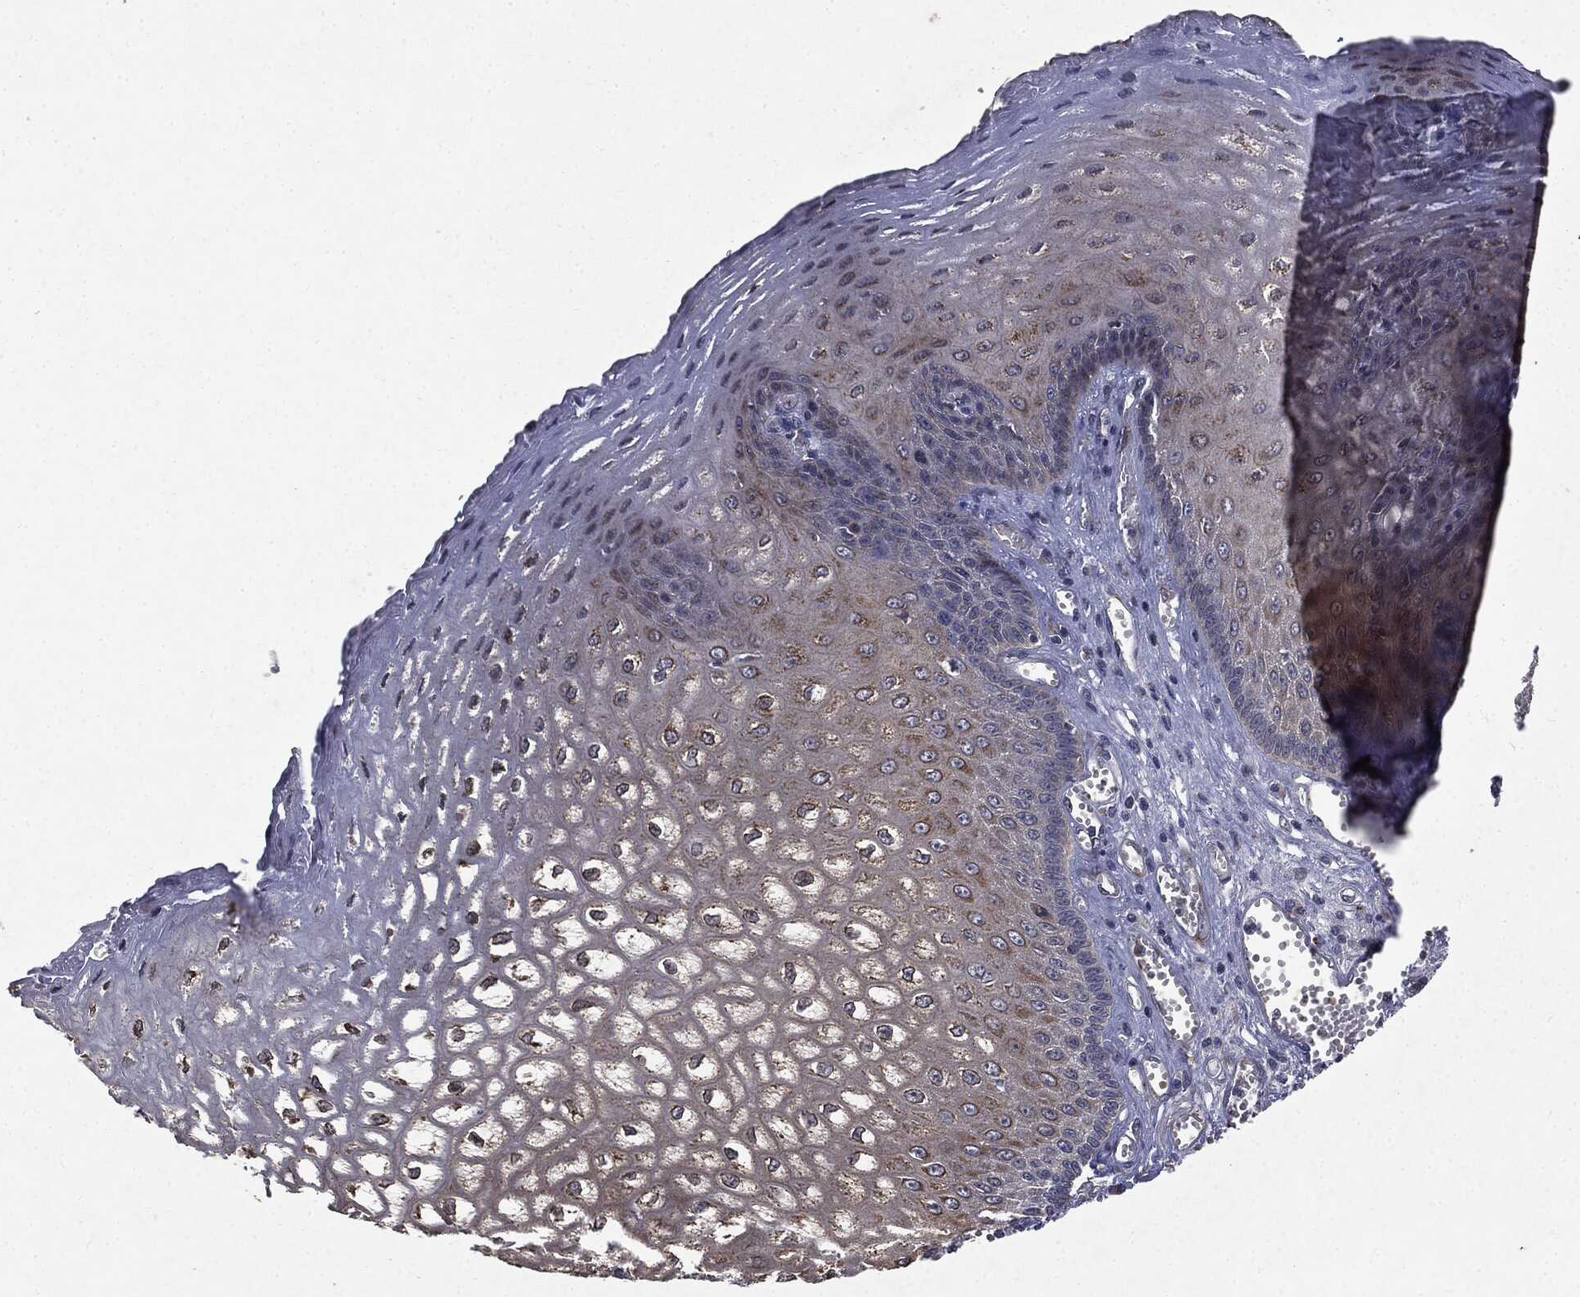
{"staining": {"intensity": "strong", "quantity": "25%-75%", "location": "cytoplasmic/membranous"}, "tissue": "esophagus", "cell_type": "Squamous epithelial cells", "image_type": "normal", "snomed": [{"axis": "morphology", "description": "Normal tissue, NOS"}, {"axis": "topography", "description": "Esophagus"}], "caption": "The immunohistochemical stain labels strong cytoplasmic/membranous staining in squamous epithelial cells of unremarkable esophagus. (Brightfield microscopy of DAB IHC at high magnification).", "gene": "PLPPR2", "patient": {"sex": "male", "age": 58}}